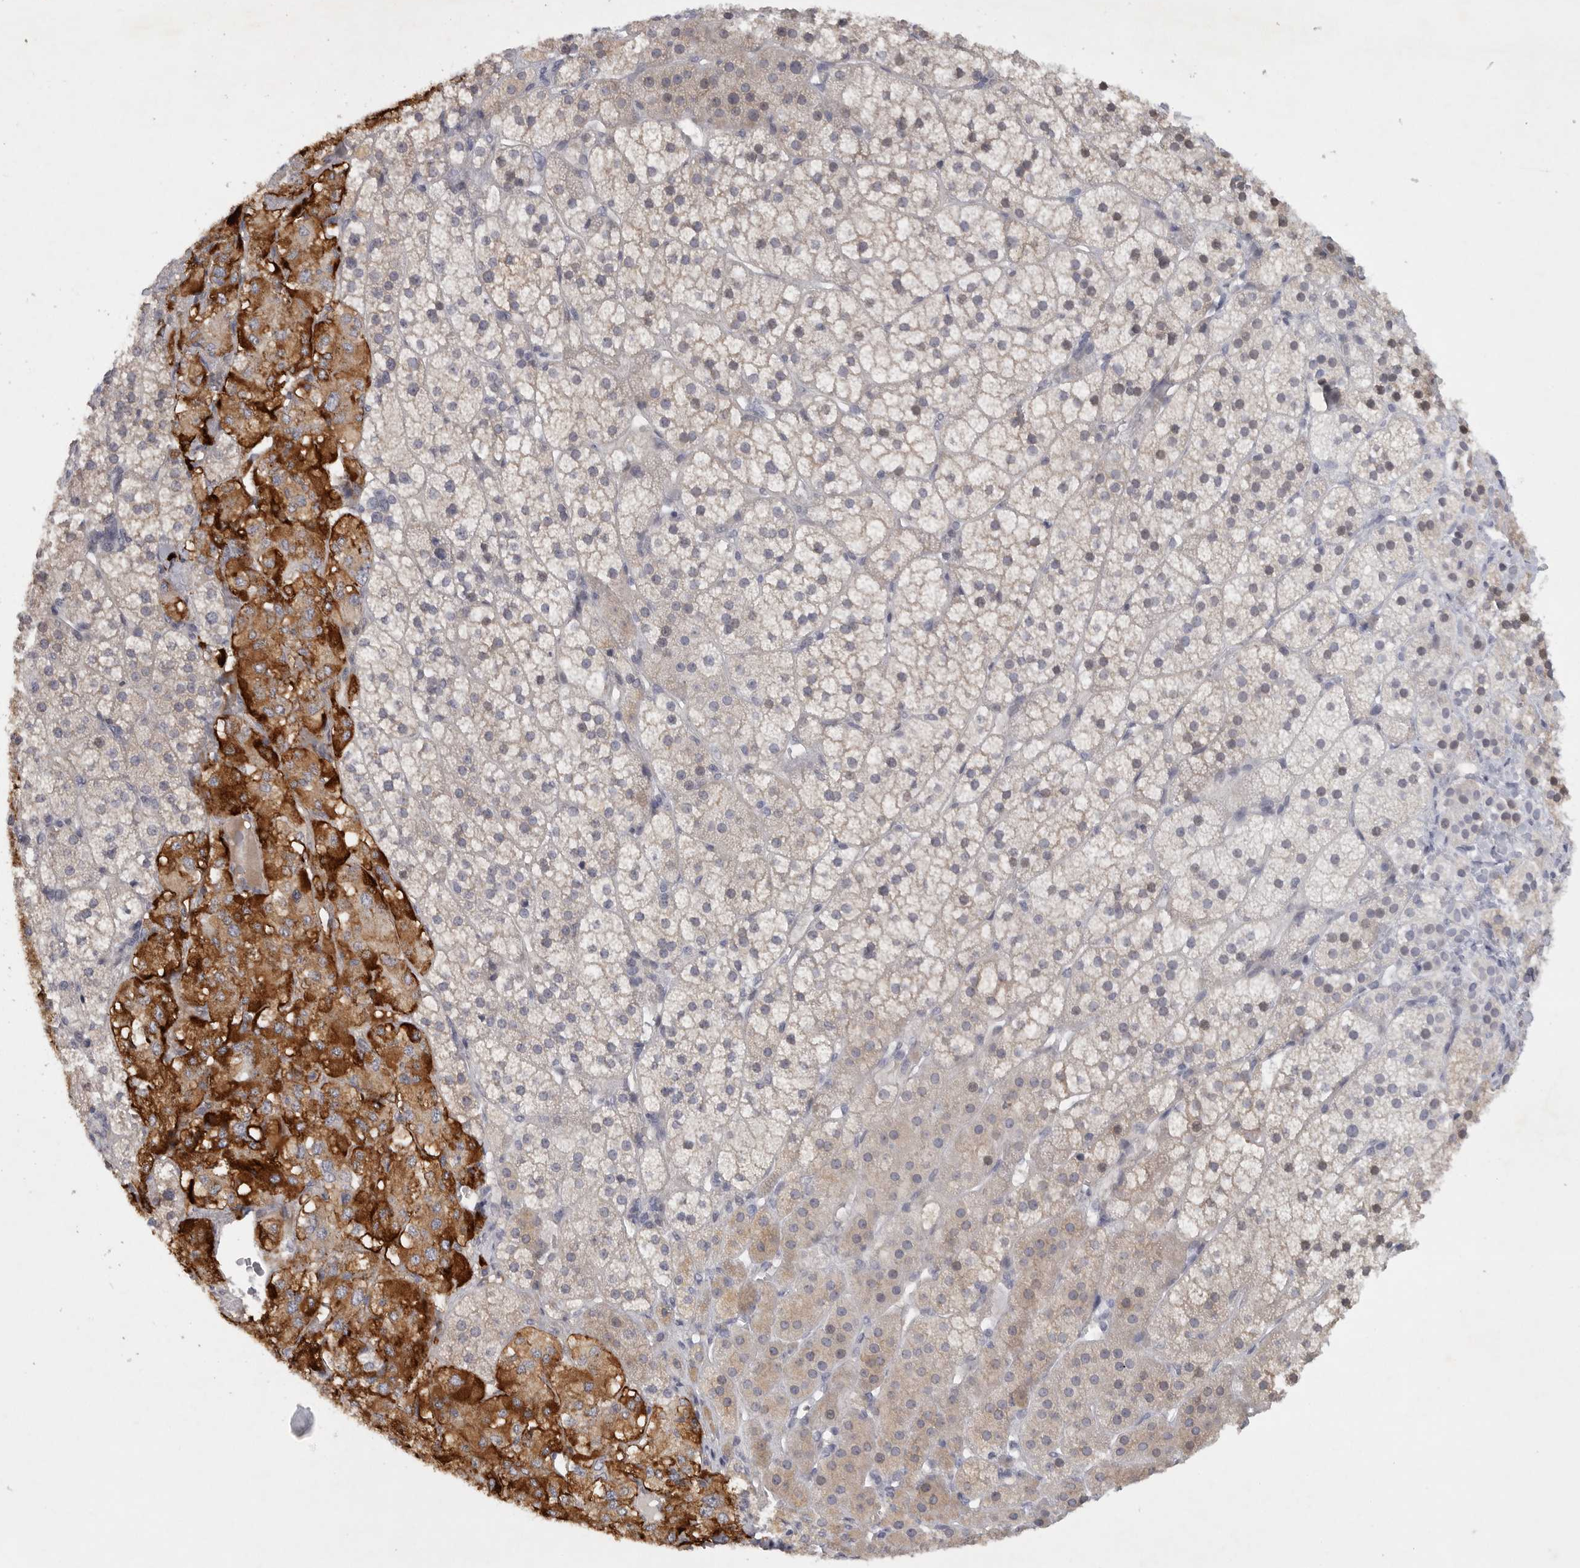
{"staining": {"intensity": "strong", "quantity": "<25%", "location": "cytoplasmic/membranous"}, "tissue": "adrenal gland", "cell_type": "Glandular cells", "image_type": "normal", "snomed": [{"axis": "morphology", "description": "Normal tissue, NOS"}, {"axis": "topography", "description": "Adrenal gland"}], "caption": "DAB (3,3'-diaminobenzidine) immunohistochemical staining of normal human adrenal gland displays strong cytoplasmic/membranous protein expression in about <25% of glandular cells.", "gene": "TNR", "patient": {"sex": "female", "age": 44}}